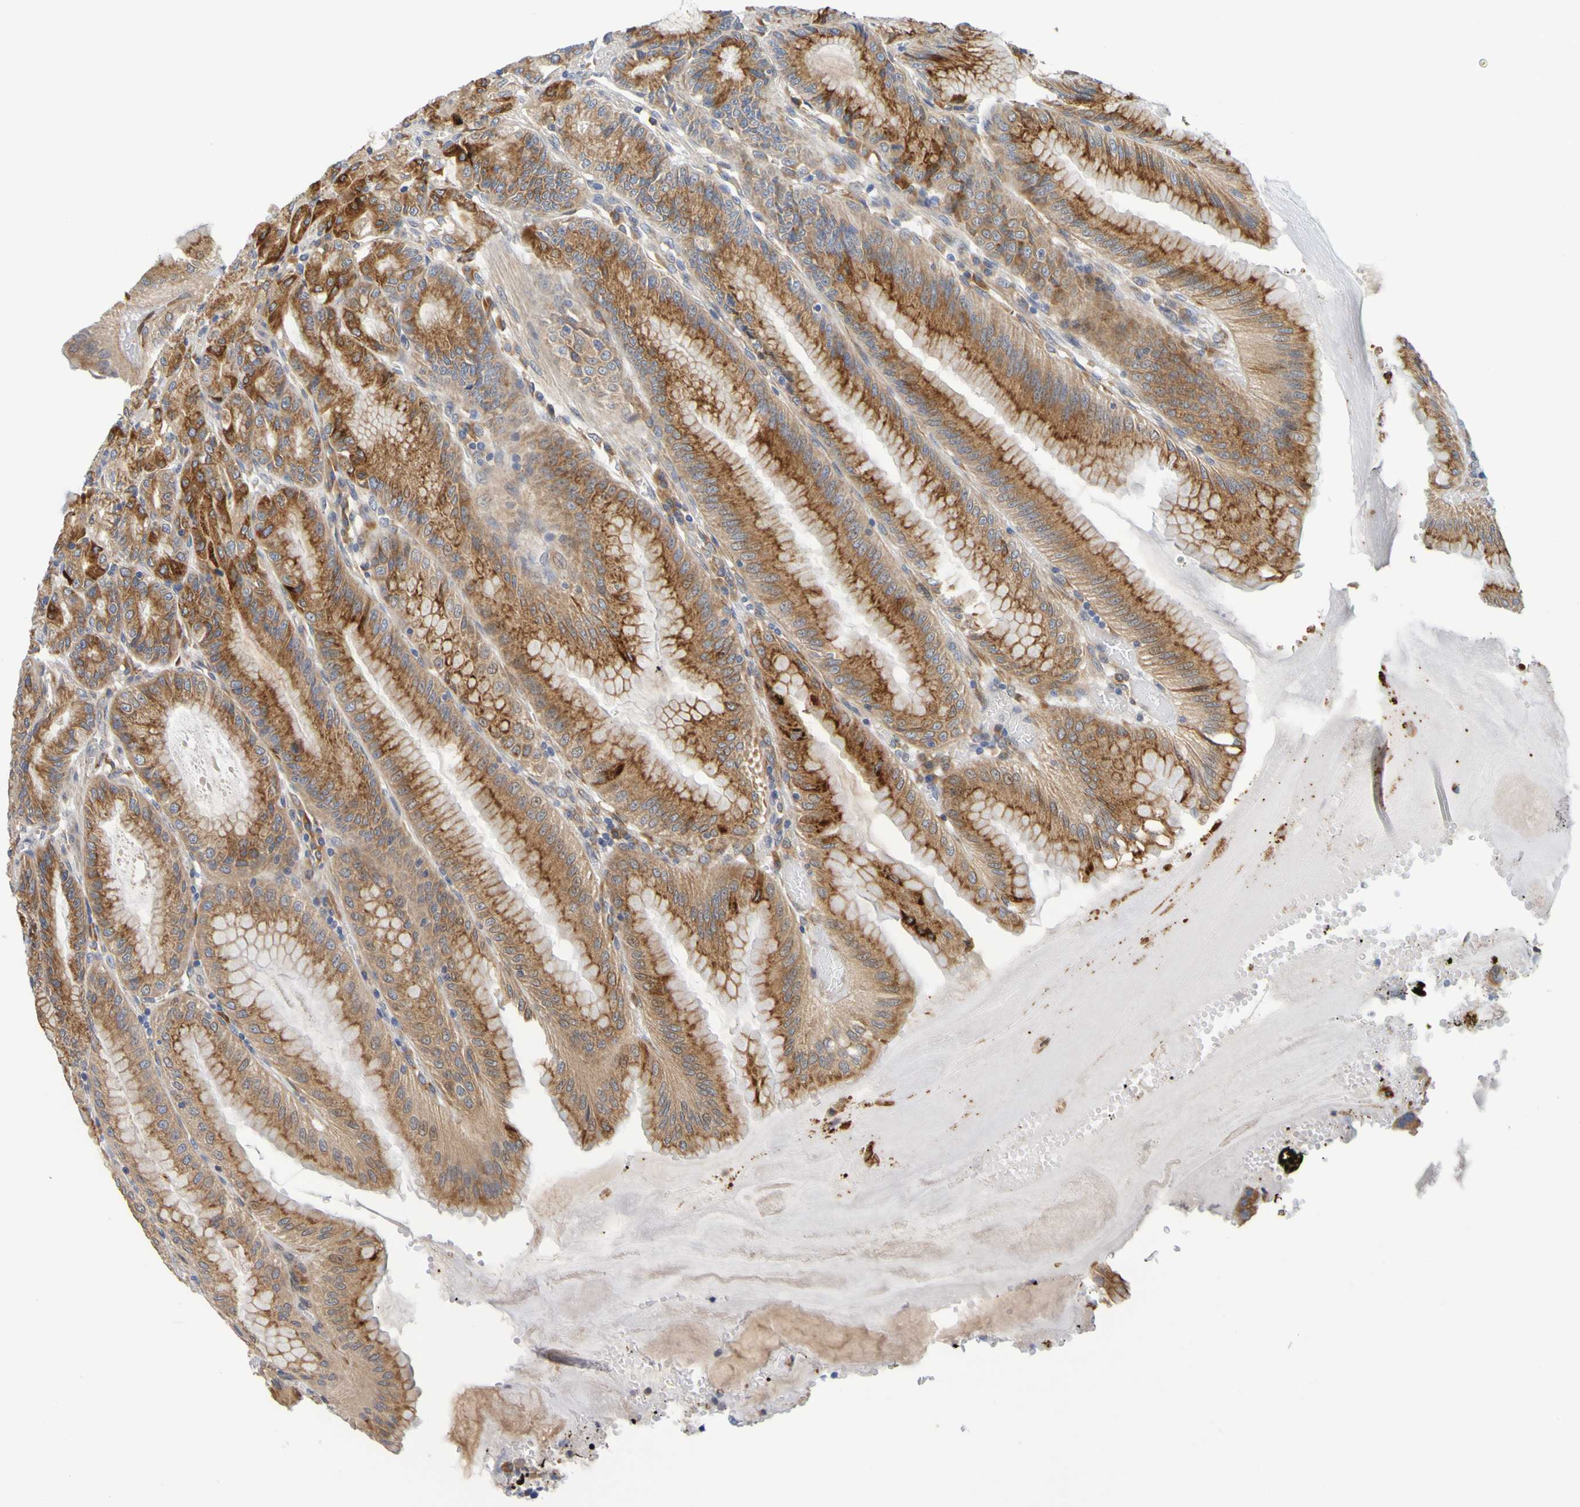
{"staining": {"intensity": "strong", "quantity": "25%-75%", "location": "cytoplasmic/membranous"}, "tissue": "stomach", "cell_type": "Glandular cells", "image_type": "normal", "snomed": [{"axis": "morphology", "description": "Normal tissue, NOS"}, {"axis": "topography", "description": "Stomach, lower"}], "caption": "Unremarkable stomach reveals strong cytoplasmic/membranous staining in approximately 25%-75% of glandular cells, visualized by immunohistochemistry. (Stains: DAB in brown, nuclei in blue, Microscopy: brightfield microscopy at high magnification).", "gene": "SIL1", "patient": {"sex": "male", "age": 71}}